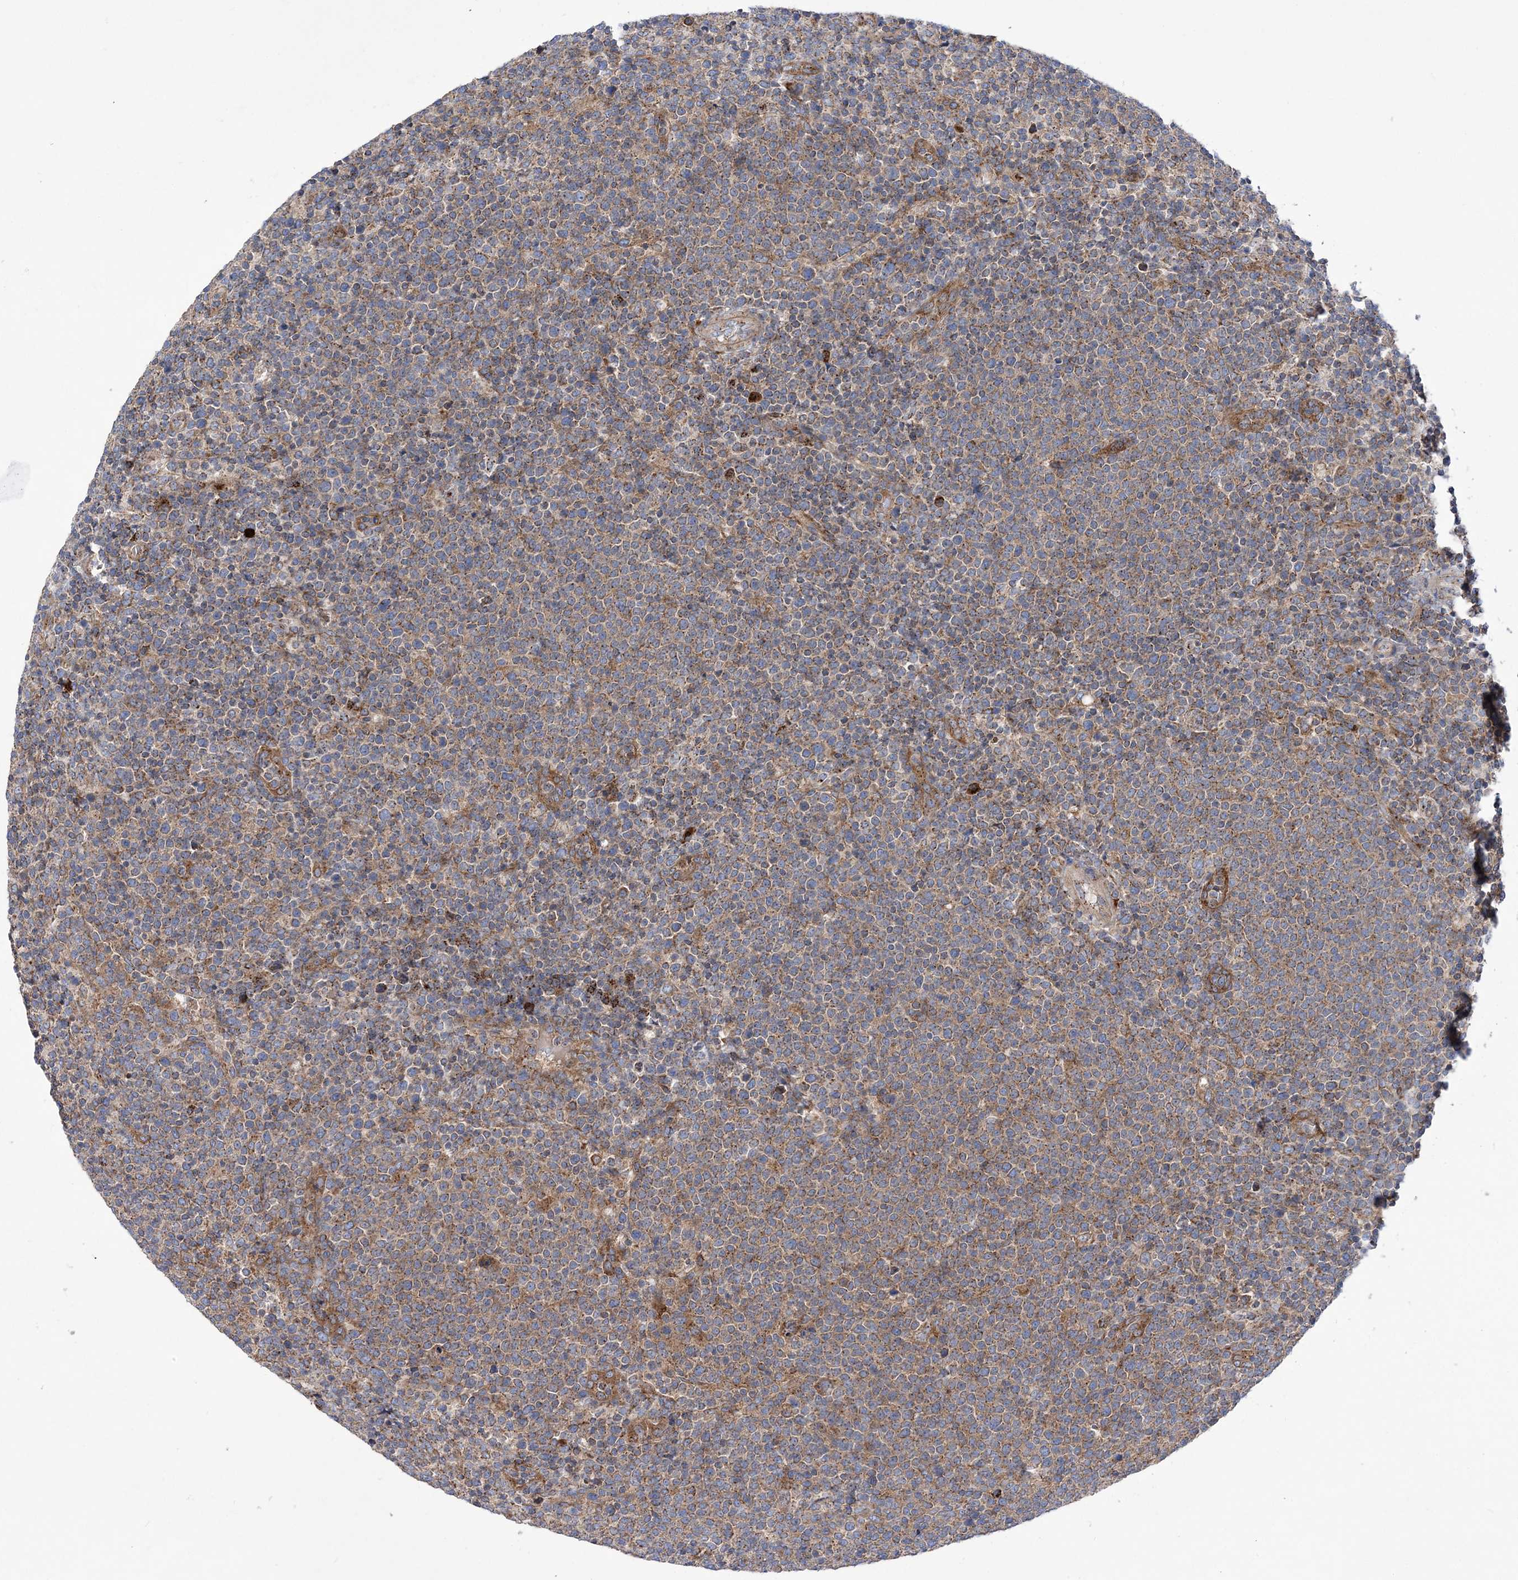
{"staining": {"intensity": "moderate", "quantity": ">75%", "location": "cytoplasmic/membranous"}, "tissue": "lymphoma", "cell_type": "Tumor cells", "image_type": "cancer", "snomed": [{"axis": "morphology", "description": "Malignant lymphoma, non-Hodgkin's type, High grade"}, {"axis": "topography", "description": "Lymph node"}], "caption": "A high-resolution photomicrograph shows immunohistochemistry (IHC) staining of lymphoma, which reveals moderate cytoplasmic/membranous positivity in about >75% of tumor cells.", "gene": "COPB2", "patient": {"sex": "male", "age": 61}}